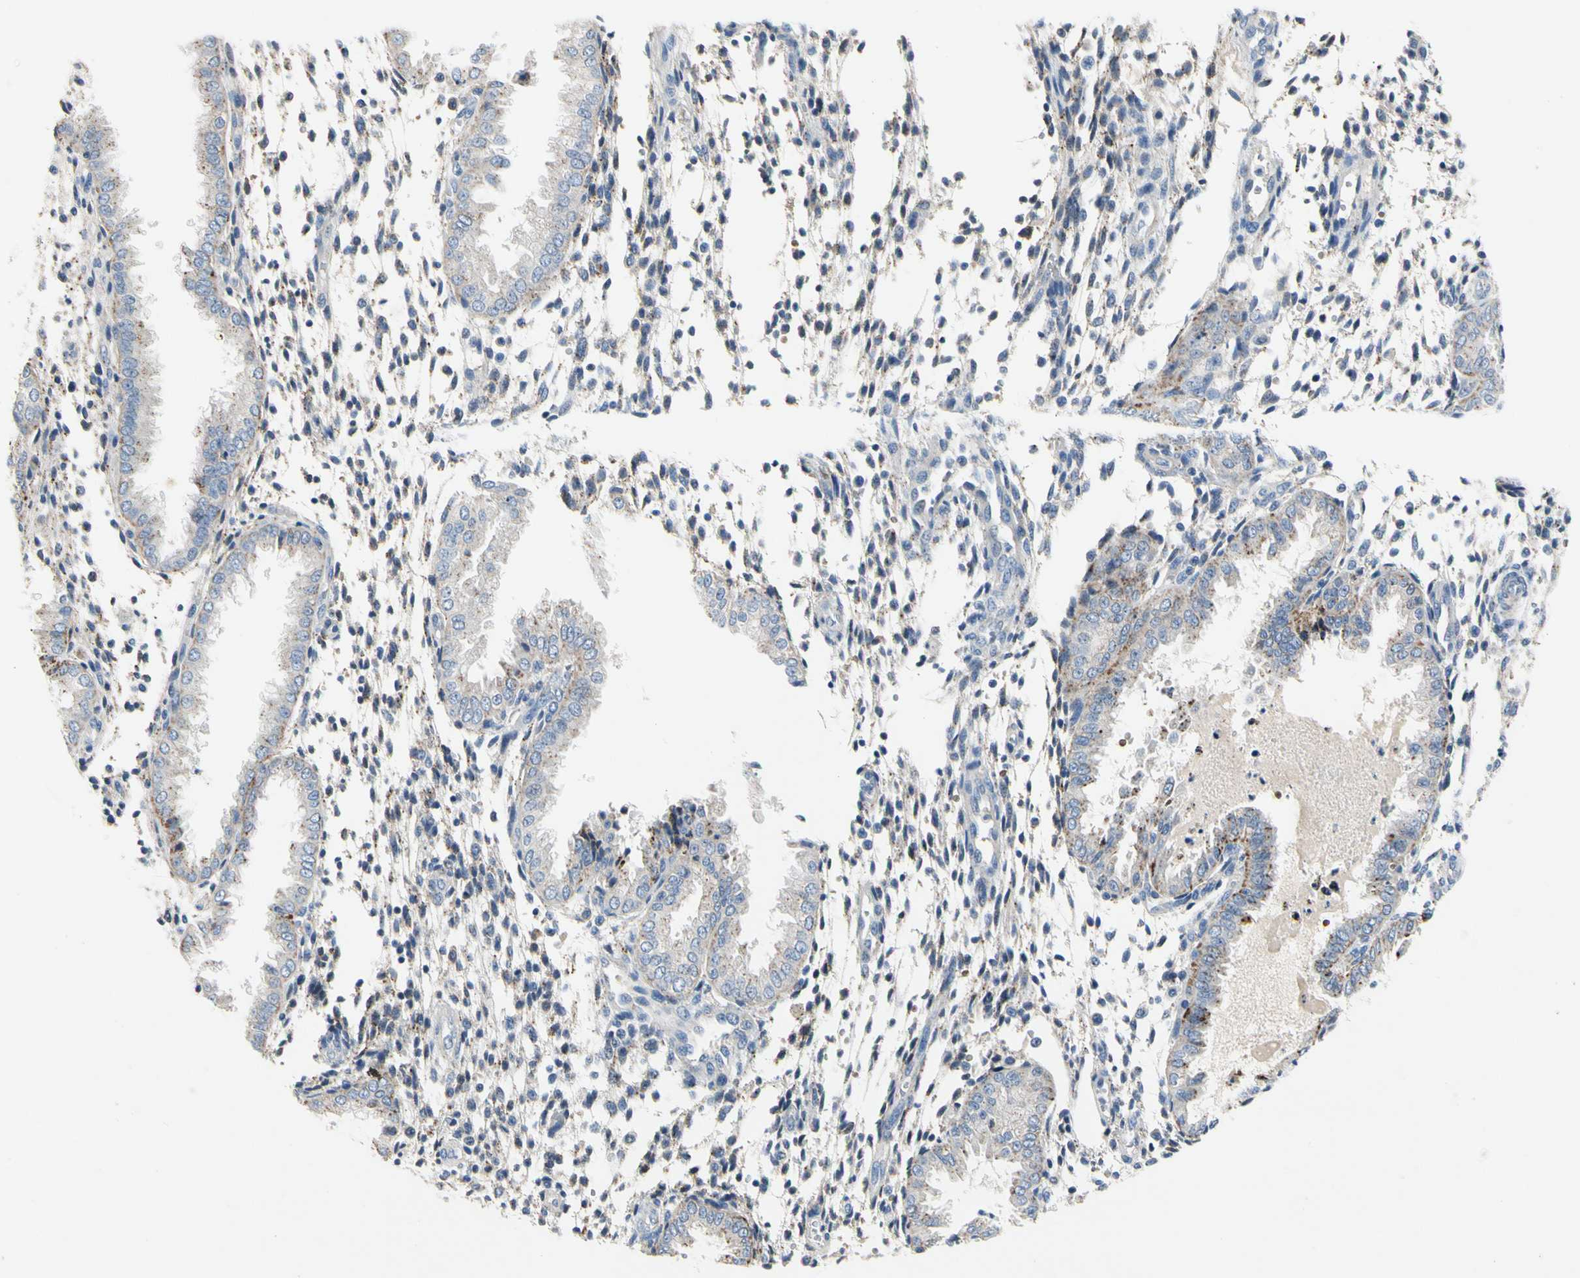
{"staining": {"intensity": "weak", "quantity": "25%-75%", "location": "cytoplasmic/membranous"}, "tissue": "endometrium", "cell_type": "Cells in endometrial stroma", "image_type": "normal", "snomed": [{"axis": "morphology", "description": "Normal tissue, NOS"}, {"axis": "topography", "description": "Endometrium"}], "caption": "Immunohistochemistry (IHC) micrograph of normal endometrium stained for a protein (brown), which shows low levels of weak cytoplasmic/membranous expression in about 25%-75% of cells in endometrial stroma.", "gene": "RETSAT", "patient": {"sex": "female", "age": 33}}